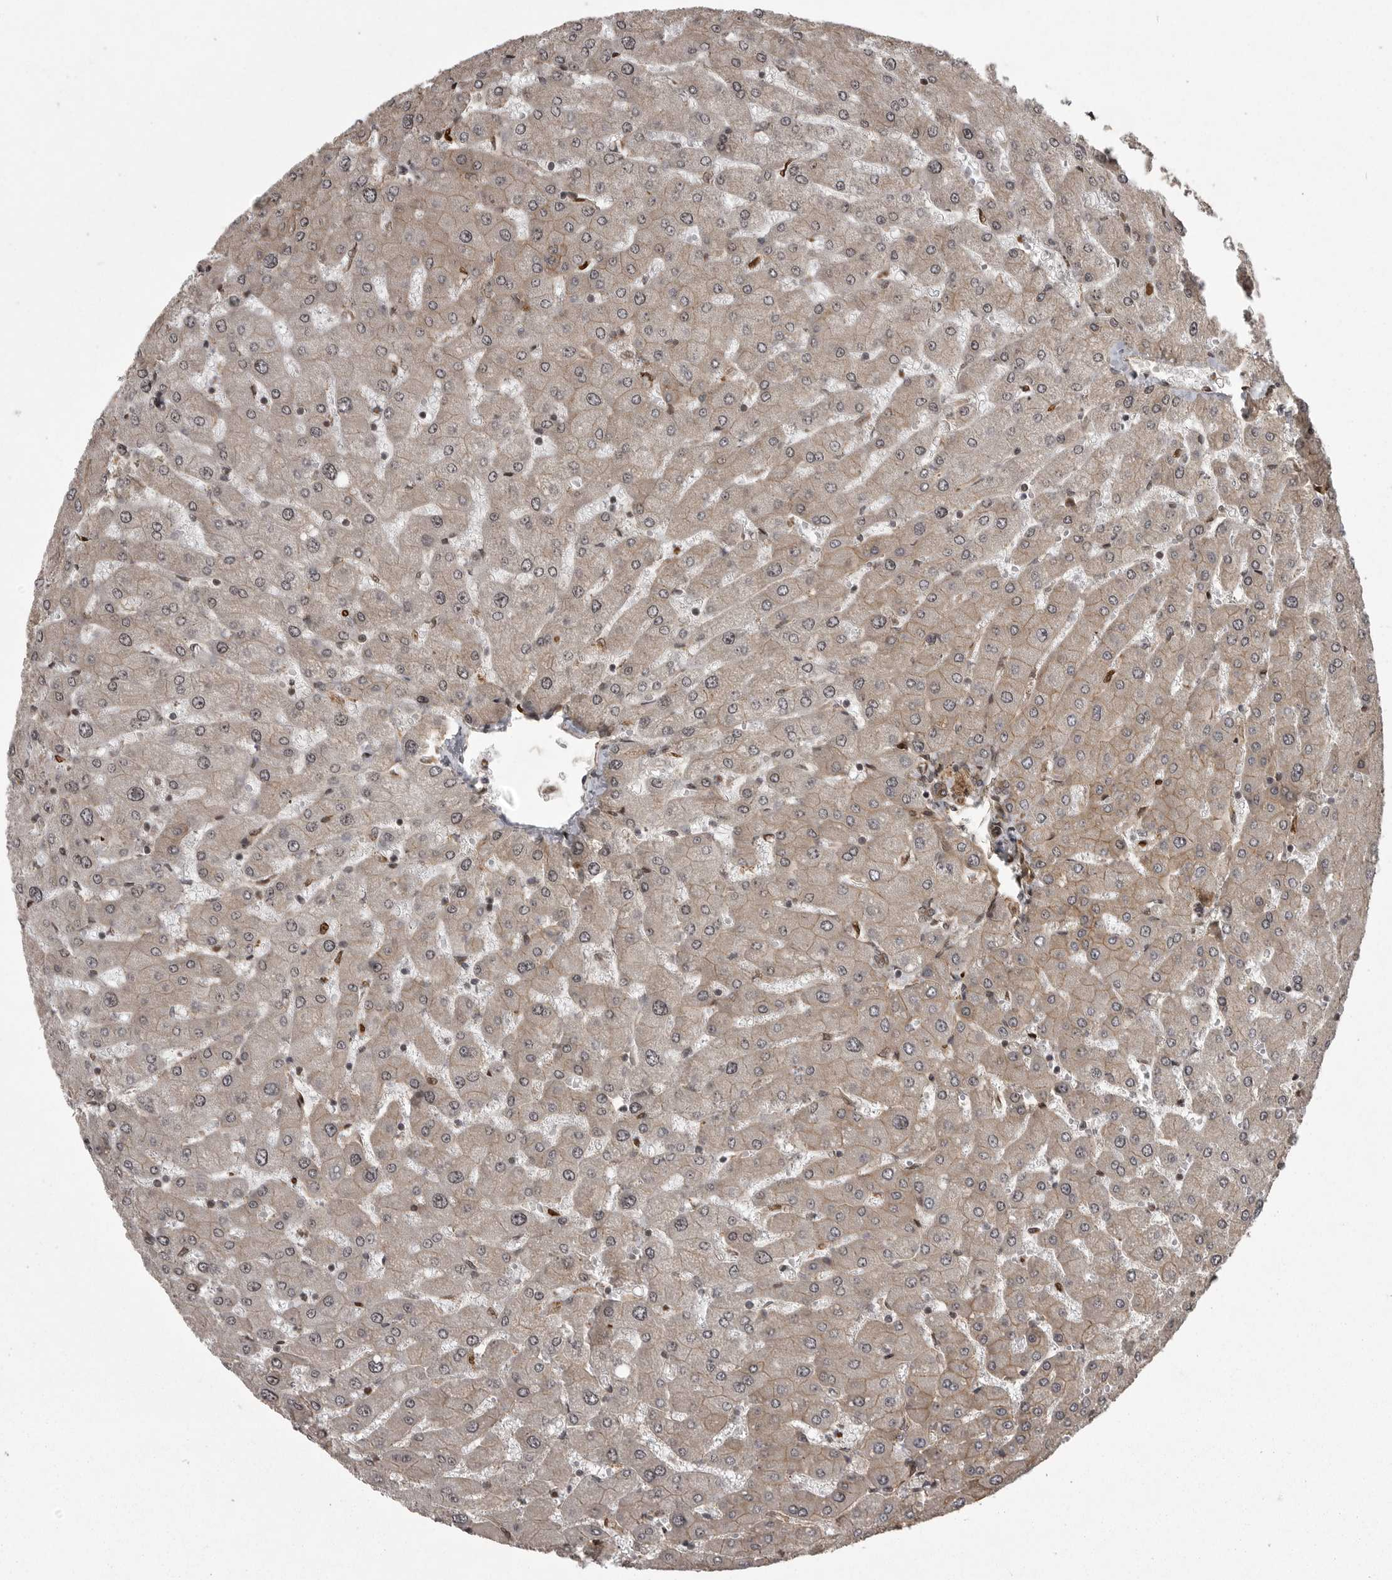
{"staining": {"intensity": "moderate", "quantity": ">75%", "location": "cytoplasmic/membranous"}, "tissue": "liver", "cell_type": "Cholangiocytes", "image_type": "normal", "snomed": [{"axis": "morphology", "description": "Normal tissue, NOS"}, {"axis": "topography", "description": "Liver"}], "caption": "DAB (3,3'-diaminobenzidine) immunohistochemical staining of benign liver shows moderate cytoplasmic/membranous protein staining in about >75% of cholangiocytes.", "gene": "DNAJC8", "patient": {"sex": "male", "age": 55}}